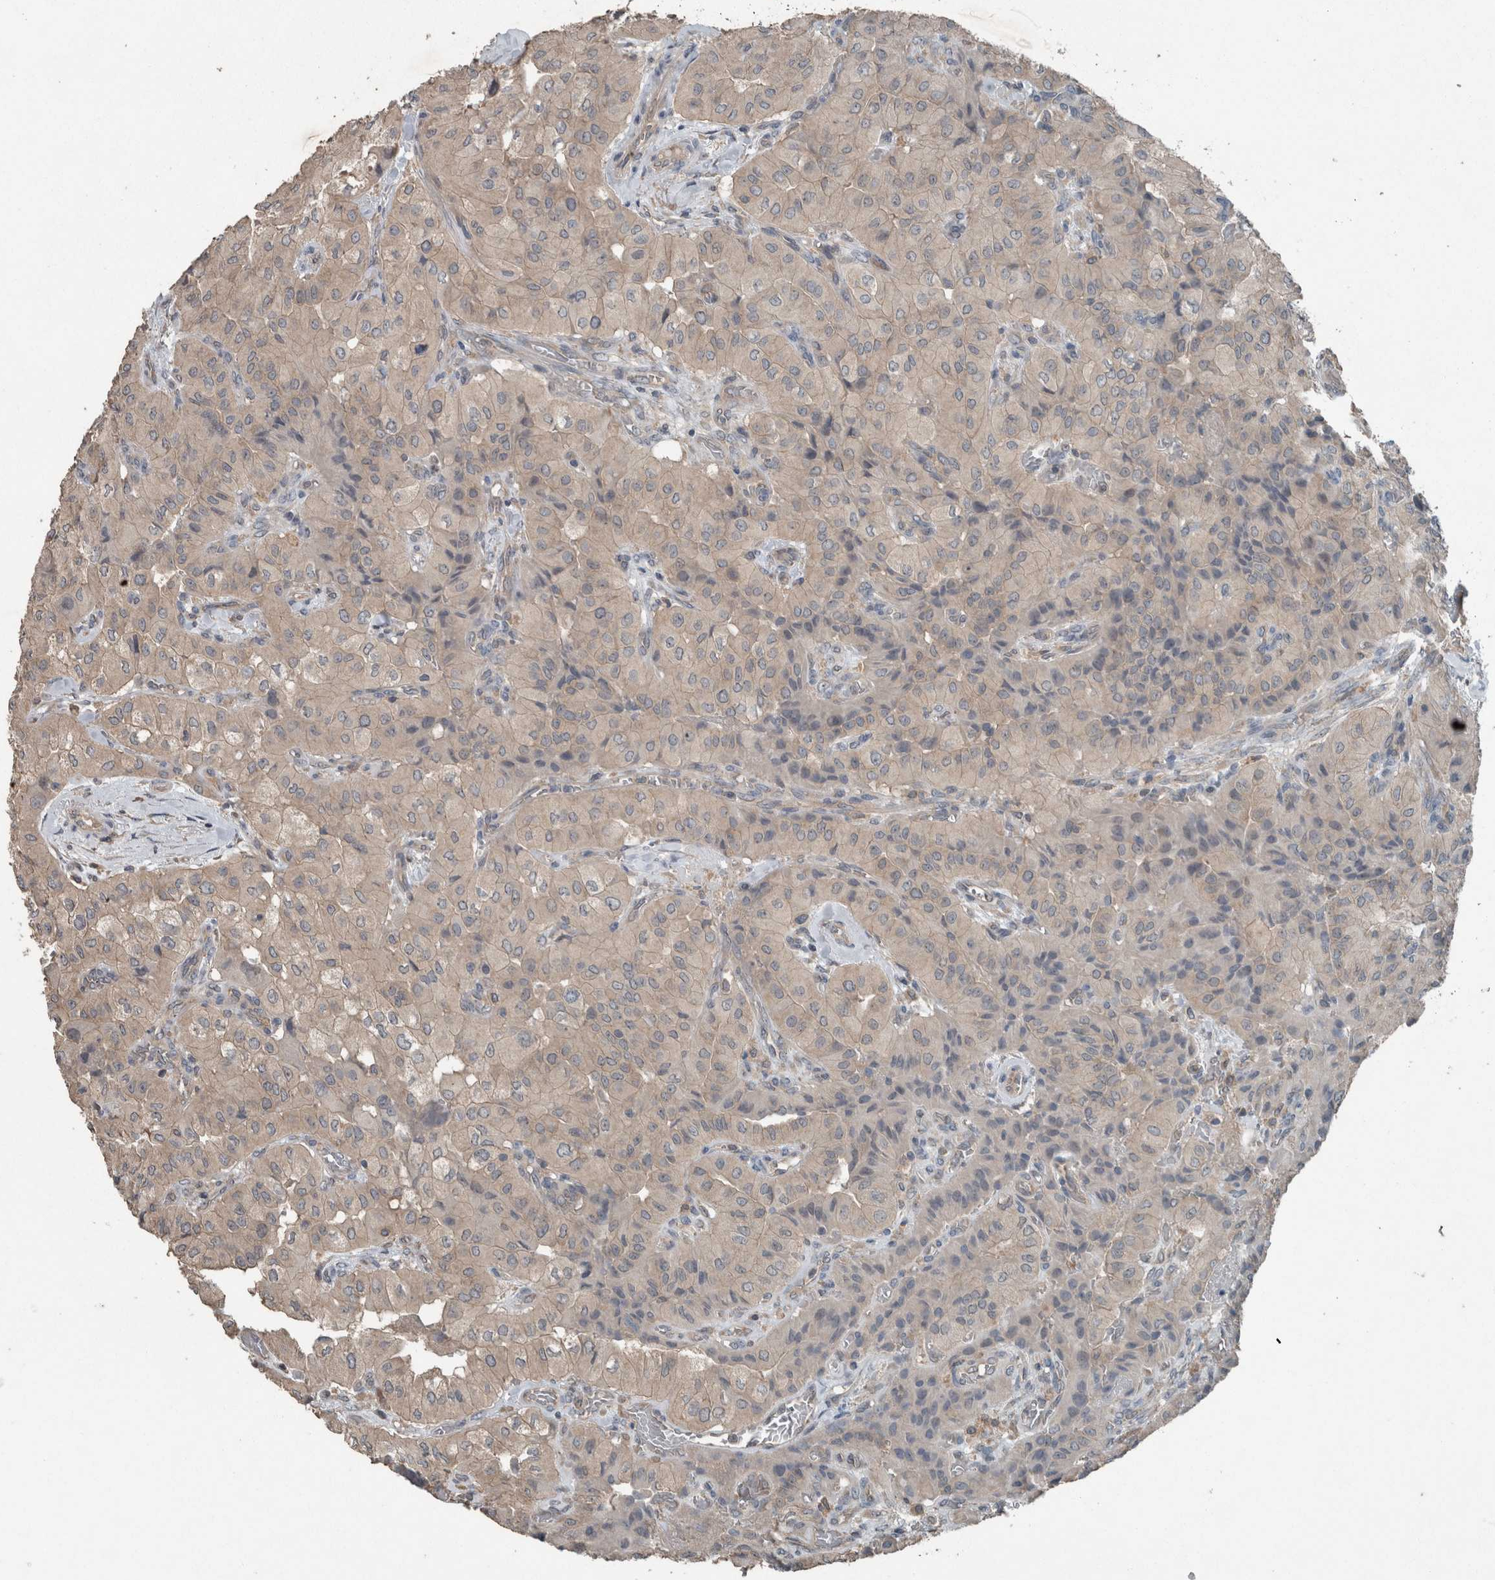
{"staining": {"intensity": "weak", "quantity": ">75%", "location": "cytoplasmic/membranous"}, "tissue": "thyroid cancer", "cell_type": "Tumor cells", "image_type": "cancer", "snomed": [{"axis": "morphology", "description": "Papillary adenocarcinoma, NOS"}, {"axis": "topography", "description": "Thyroid gland"}], "caption": "Papillary adenocarcinoma (thyroid) stained with DAB immunohistochemistry (IHC) shows low levels of weak cytoplasmic/membranous positivity in approximately >75% of tumor cells.", "gene": "KNTC1", "patient": {"sex": "female", "age": 59}}